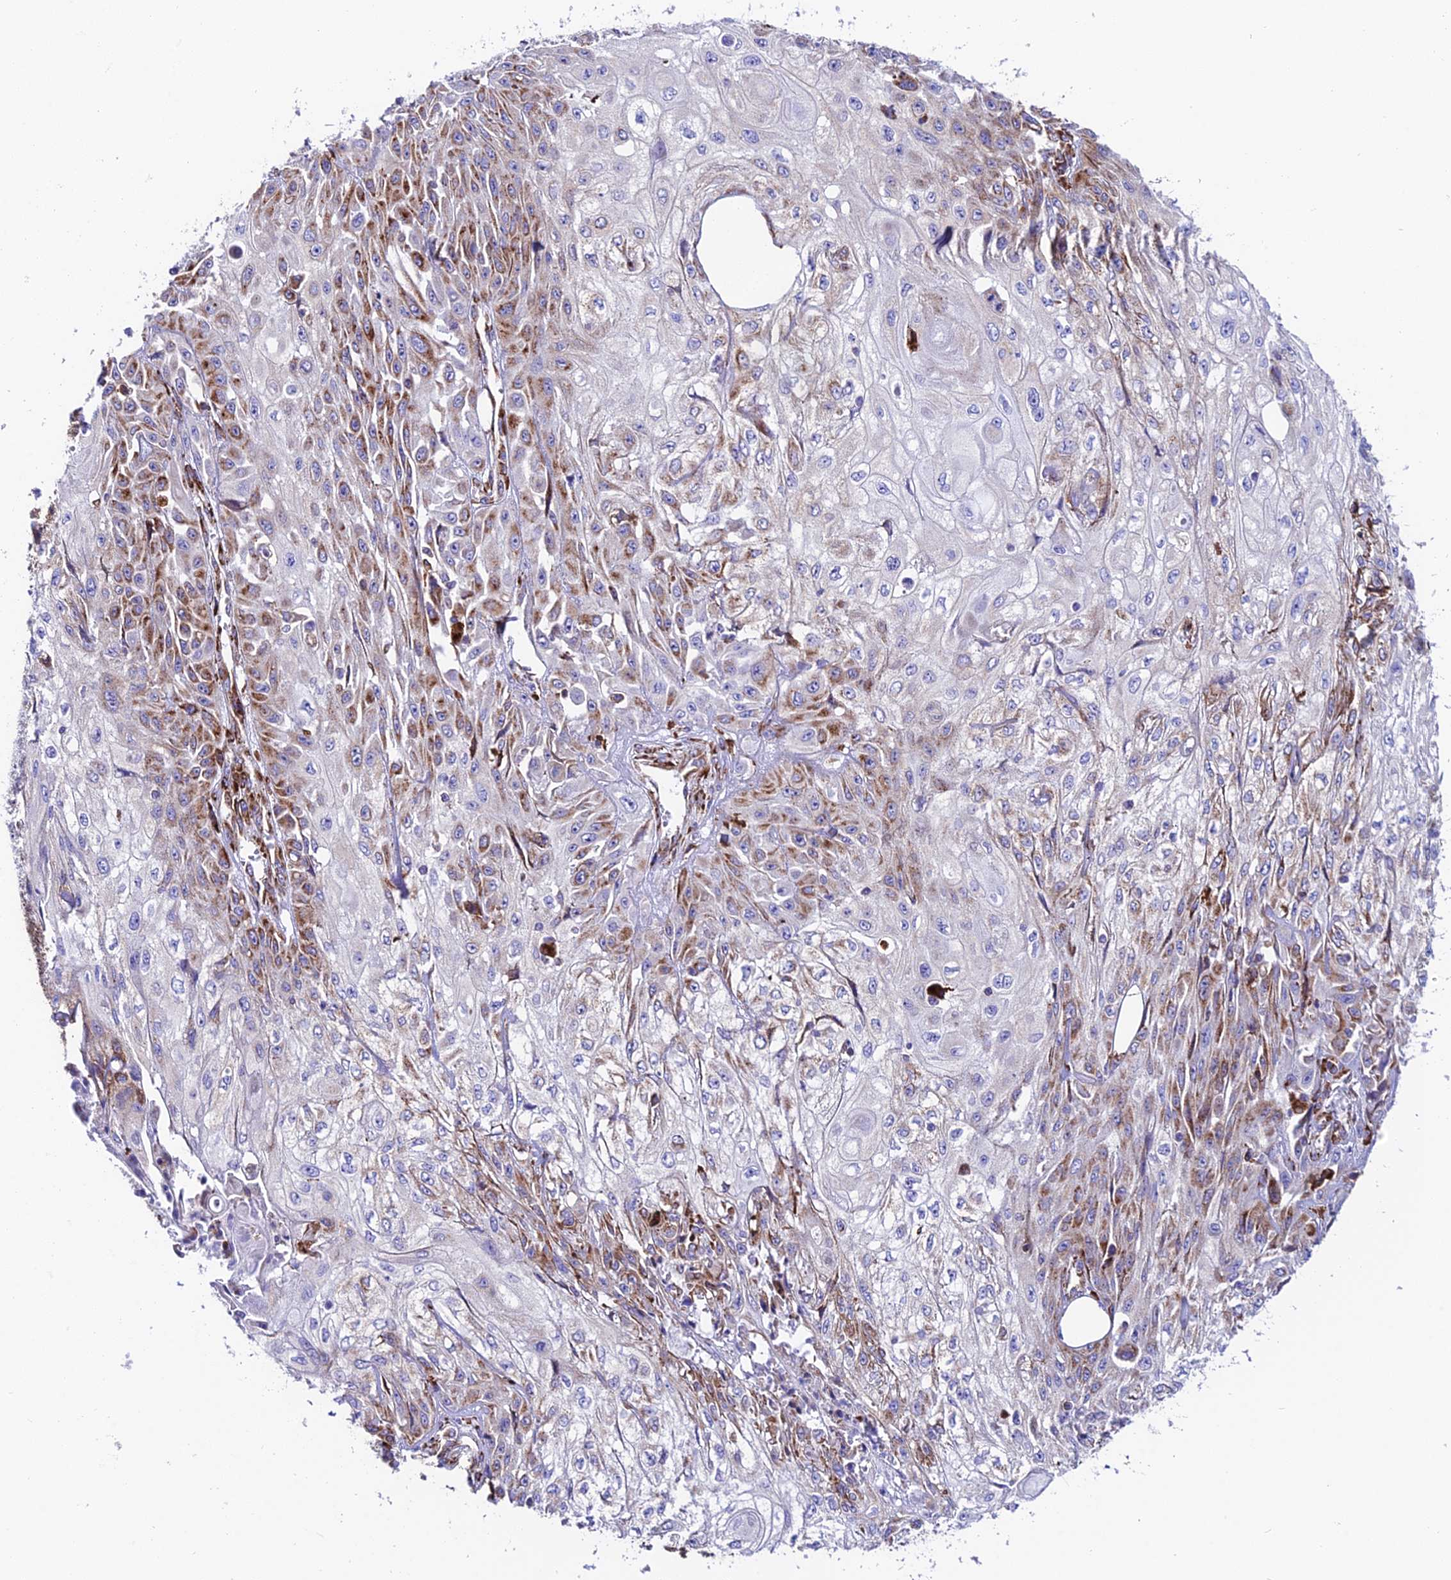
{"staining": {"intensity": "moderate", "quantity": "<25%", "location": "cytoplasmic/membranous"}, "tissue": "skin cancer", "cell_type": "Tumor cells", "image_type": "cancer", "snomed": [{"axis": "morphology", "description": "Squamous cell carcinoma, NOS"}, {"axis": "morphology", "description": "Squamous cell carcinoma, metastatic, NOS"}, {"axis": "topography", "description": "Skin"}, {"axis": "topography", "description": "Lymph node"}], "caption": "Protein staining of skin cancer (squamous cell carcinoma) tissue displays moderate cytoplasmic/membranous positivity in about <25% of tumor cells.", "gene": "TUBGCP6", "patient": {"sex": "male", "age": 75}}